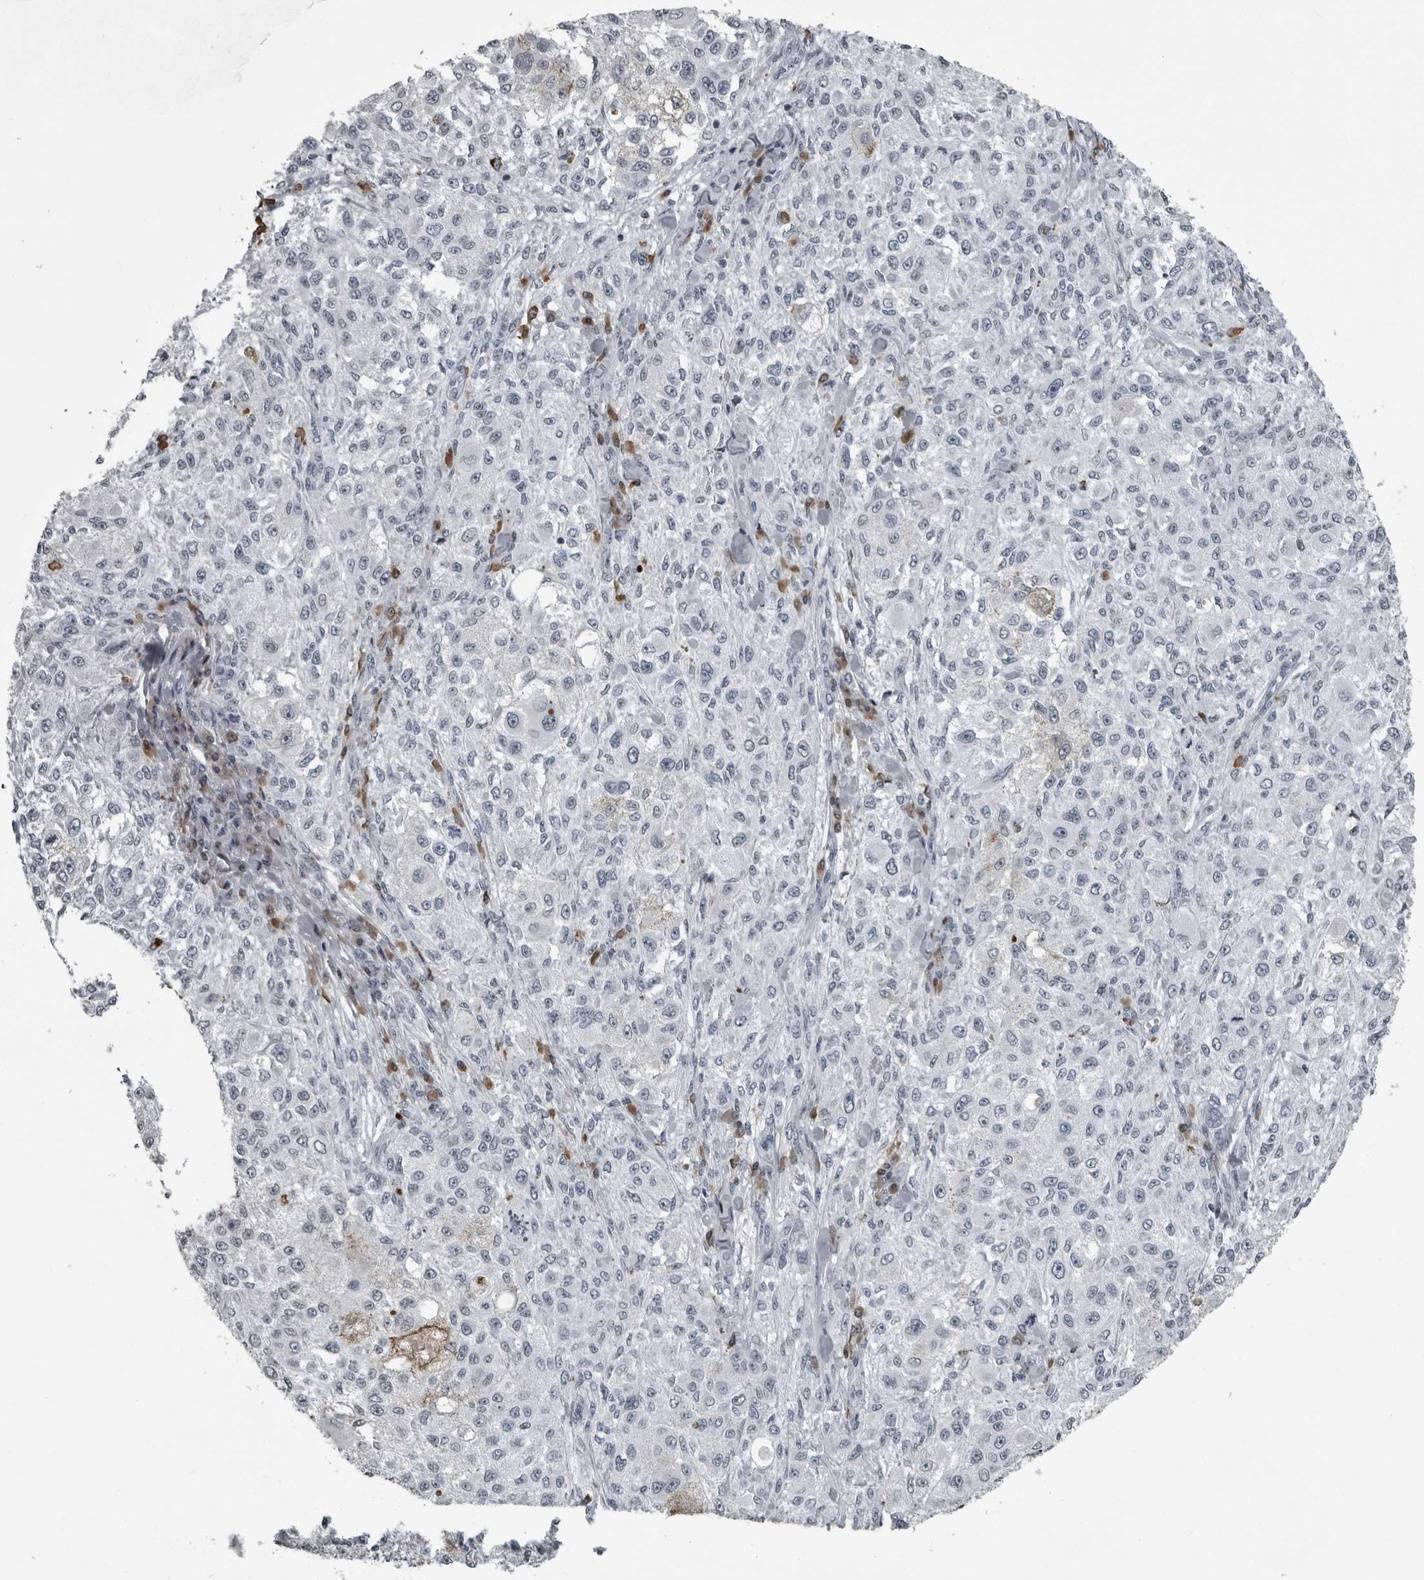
{"staining": {"intensity": "negative", "quantity": "none", "location": "none"}, "tissue": "melanoma", "cell_type": "Tumor cells", "image_type": "cancer", "snomed": [{"axis": "morphology", "description": "Necrosis, NOS"}, {"axis": "morphology", "description": "Malignant melanoma, NOS"}, {"axis": "topography", "description": "Skin"}], "caption": "Immunohistochemistry image of malignant melanoma stained for a protein (brown), which reveals no expression in tumor cells.", "gene": "RTCA", "patient": {"sex": "female", "age": 87}}